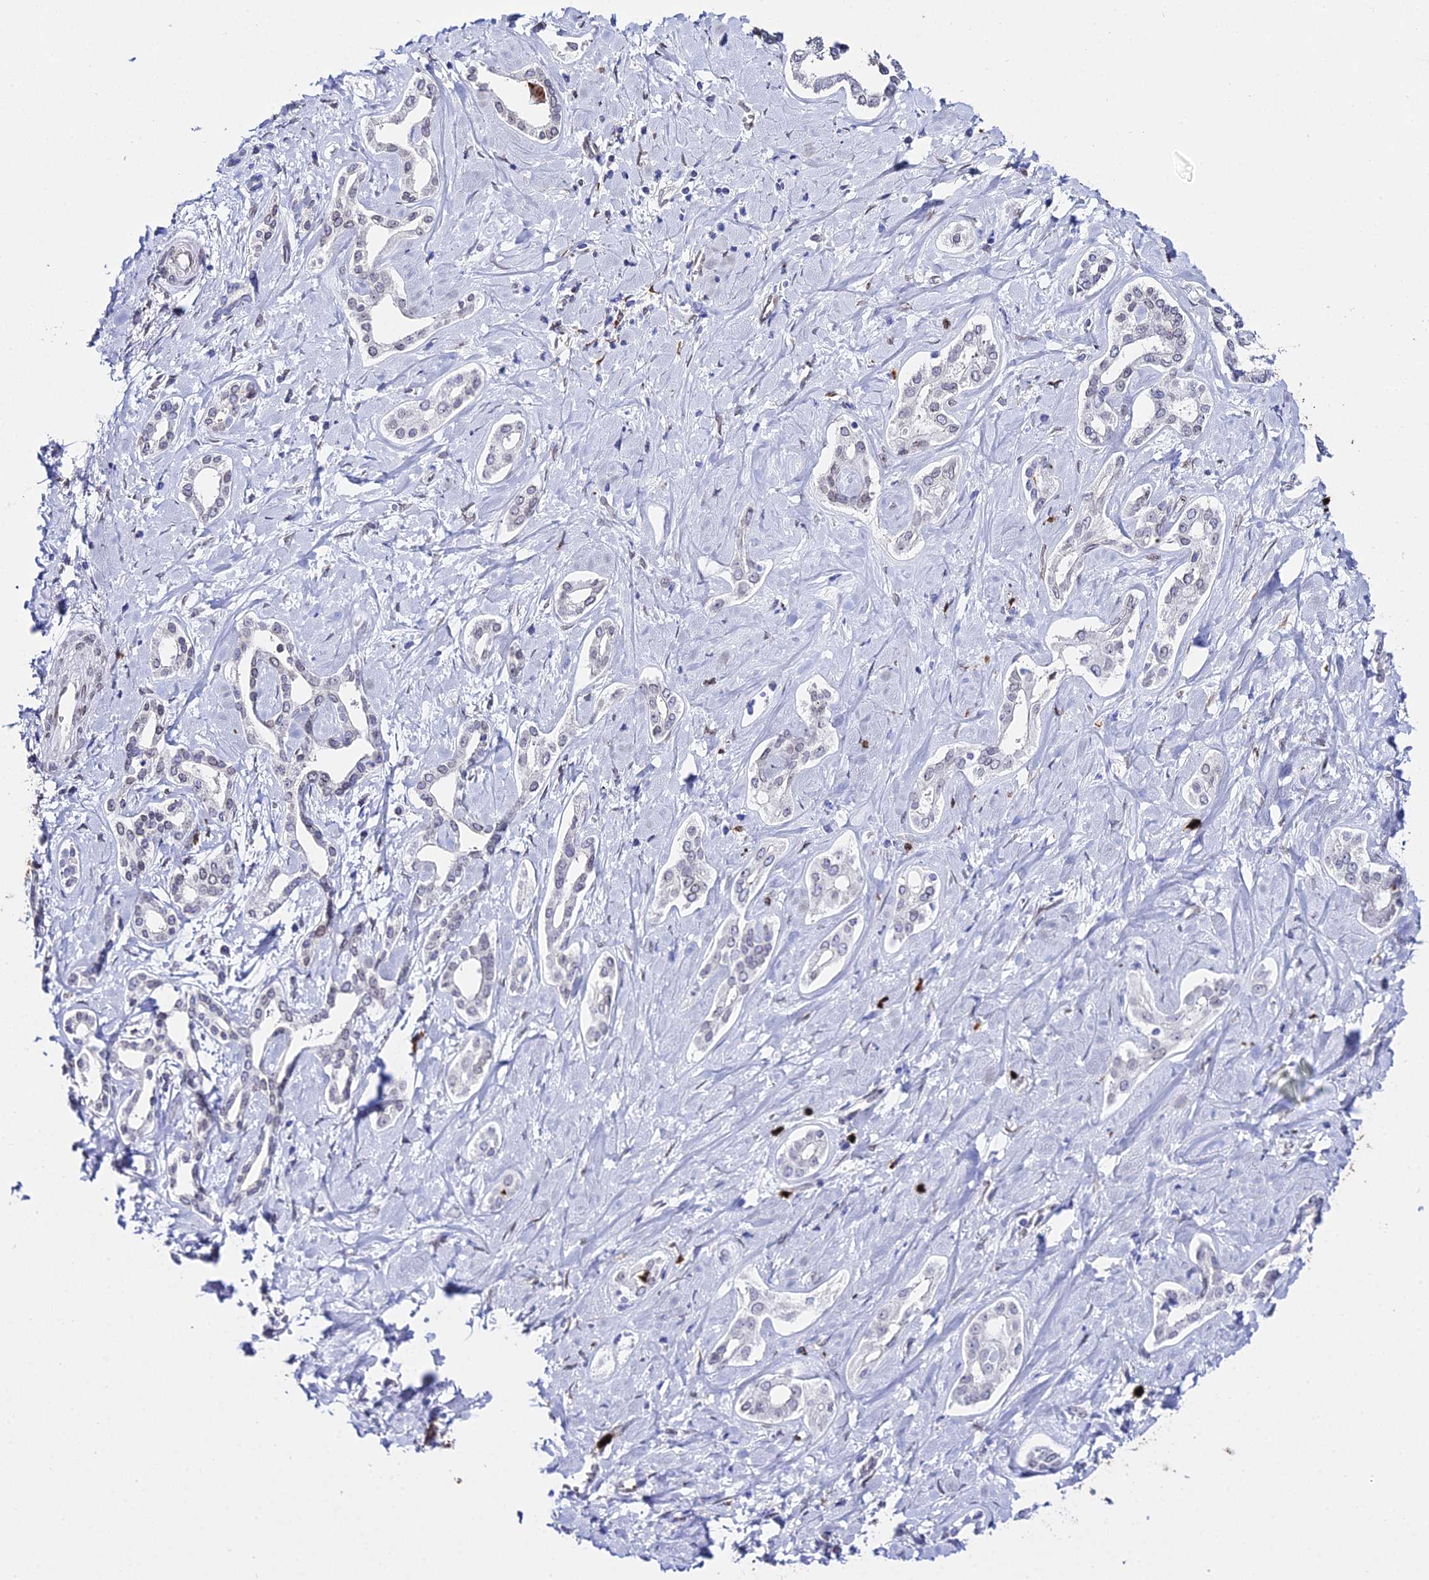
{"staining": {"intensity": "negative", "quantity": "none", "location": "none"}, "tissue": "liver cancer", "cell_type": "Tumor cells", "image_type": "cancer", "snomed": [{"axis": "morphology", "description": "Cholangiocarcinoma"}, {"axis": "topography", "description": "Liver"}], "caption": "Immunohistochemistry of liver cholangiocarcinoma exhibits no positivity in tumor cells.", "gene": "MCM10", "patient": {"sex": "female", "age": 77}}